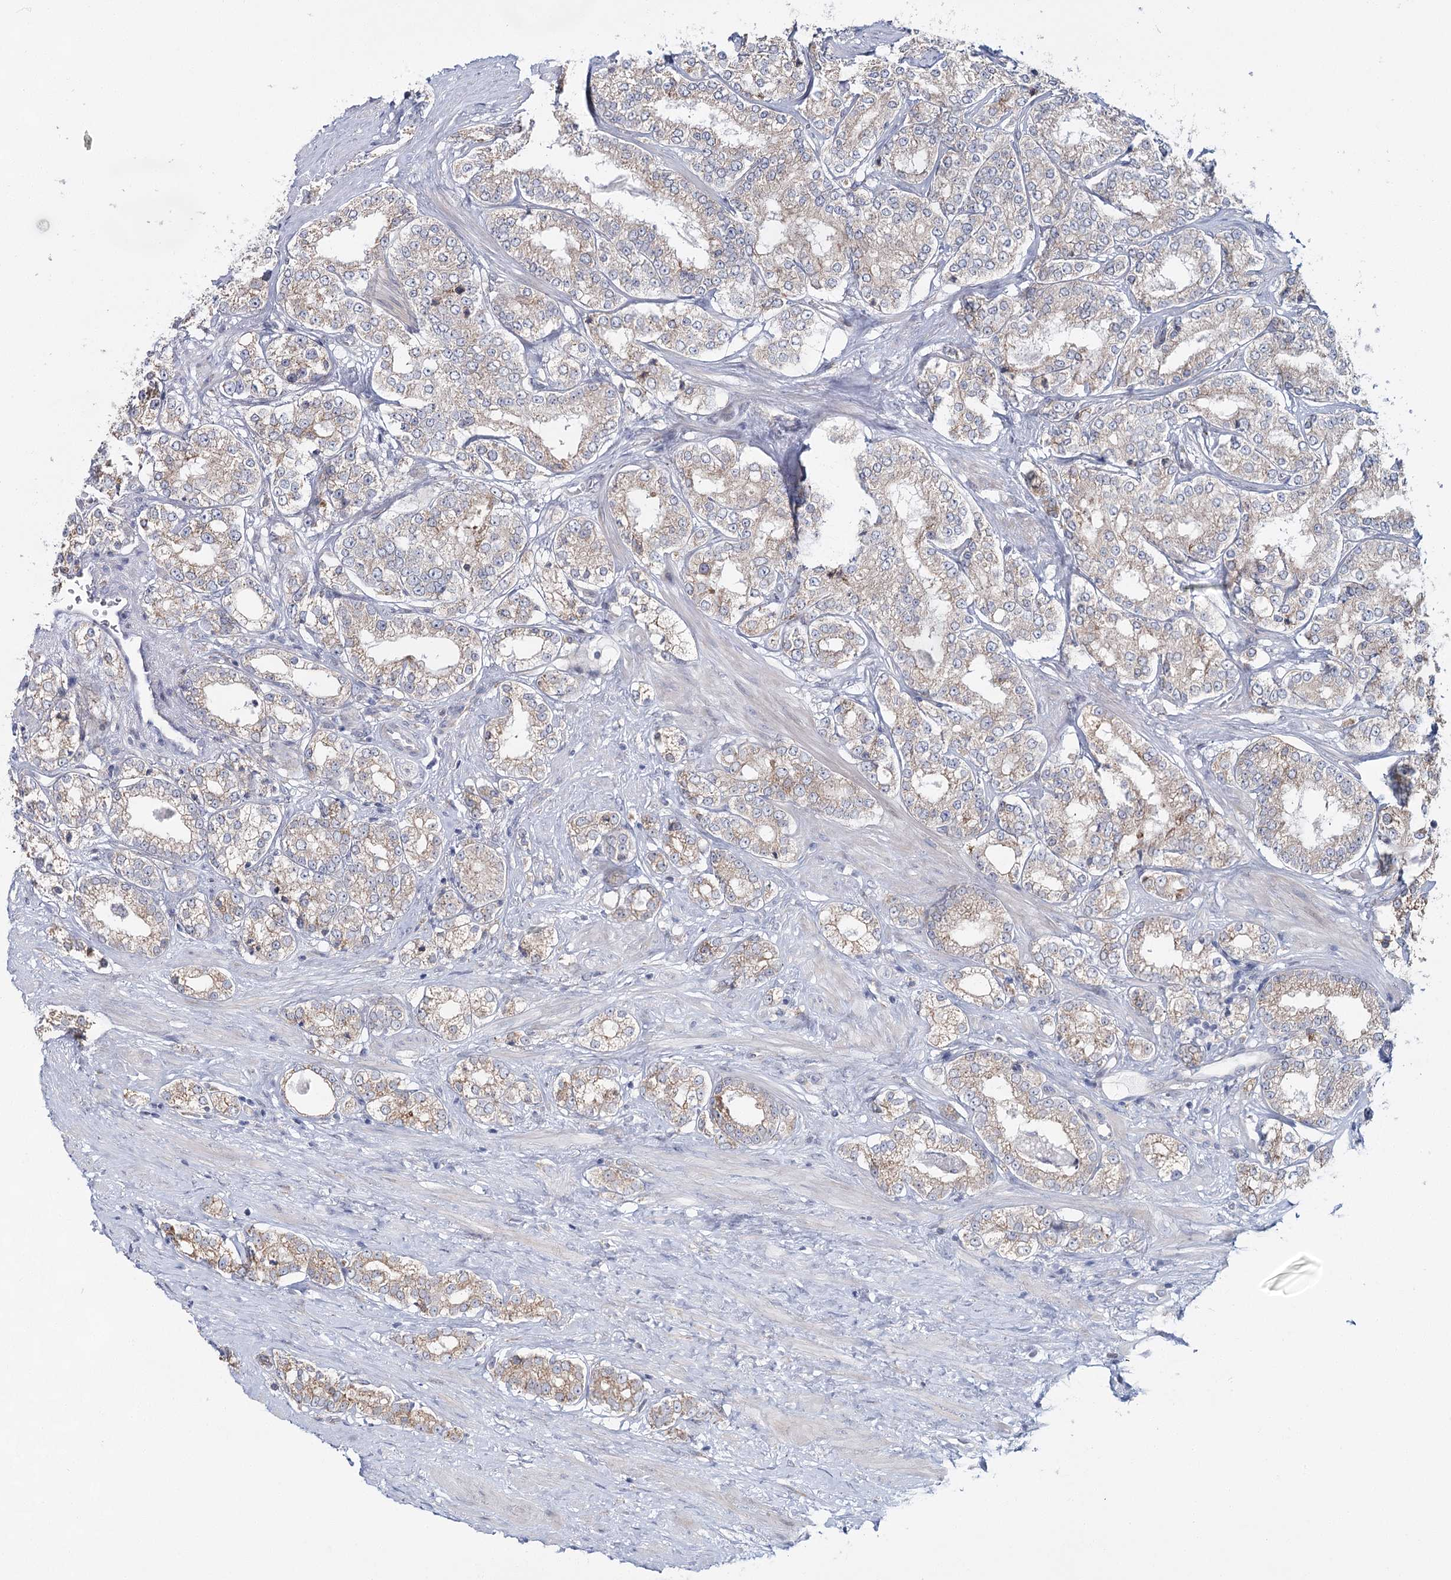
{"staining": {"intensity": "moderate", "quantity": ">75%", "location": "cytoplasmic/membranous"}, "tissue": "prostate cancer", "cell_type": "Tumor cells", "image_type": "cancer", "snomed": [{"axis": "morphology", "description": "Normal tissue, NOS"}, {"axis": "morphology", "description": "Adenocarcinoma, High grade"}, {"axis": "topography", "description": "Prostate"}], "caption": "Immunohistochemical staining of human prostate cancer (high-grade adenocarcinoma) exhibits medium levels of moderate cytoplasmic/membranous protein positivity in about >75% of tumor cells.", "gene": "CPLANE1", "patient": {"sex": "male", "age": 83}}